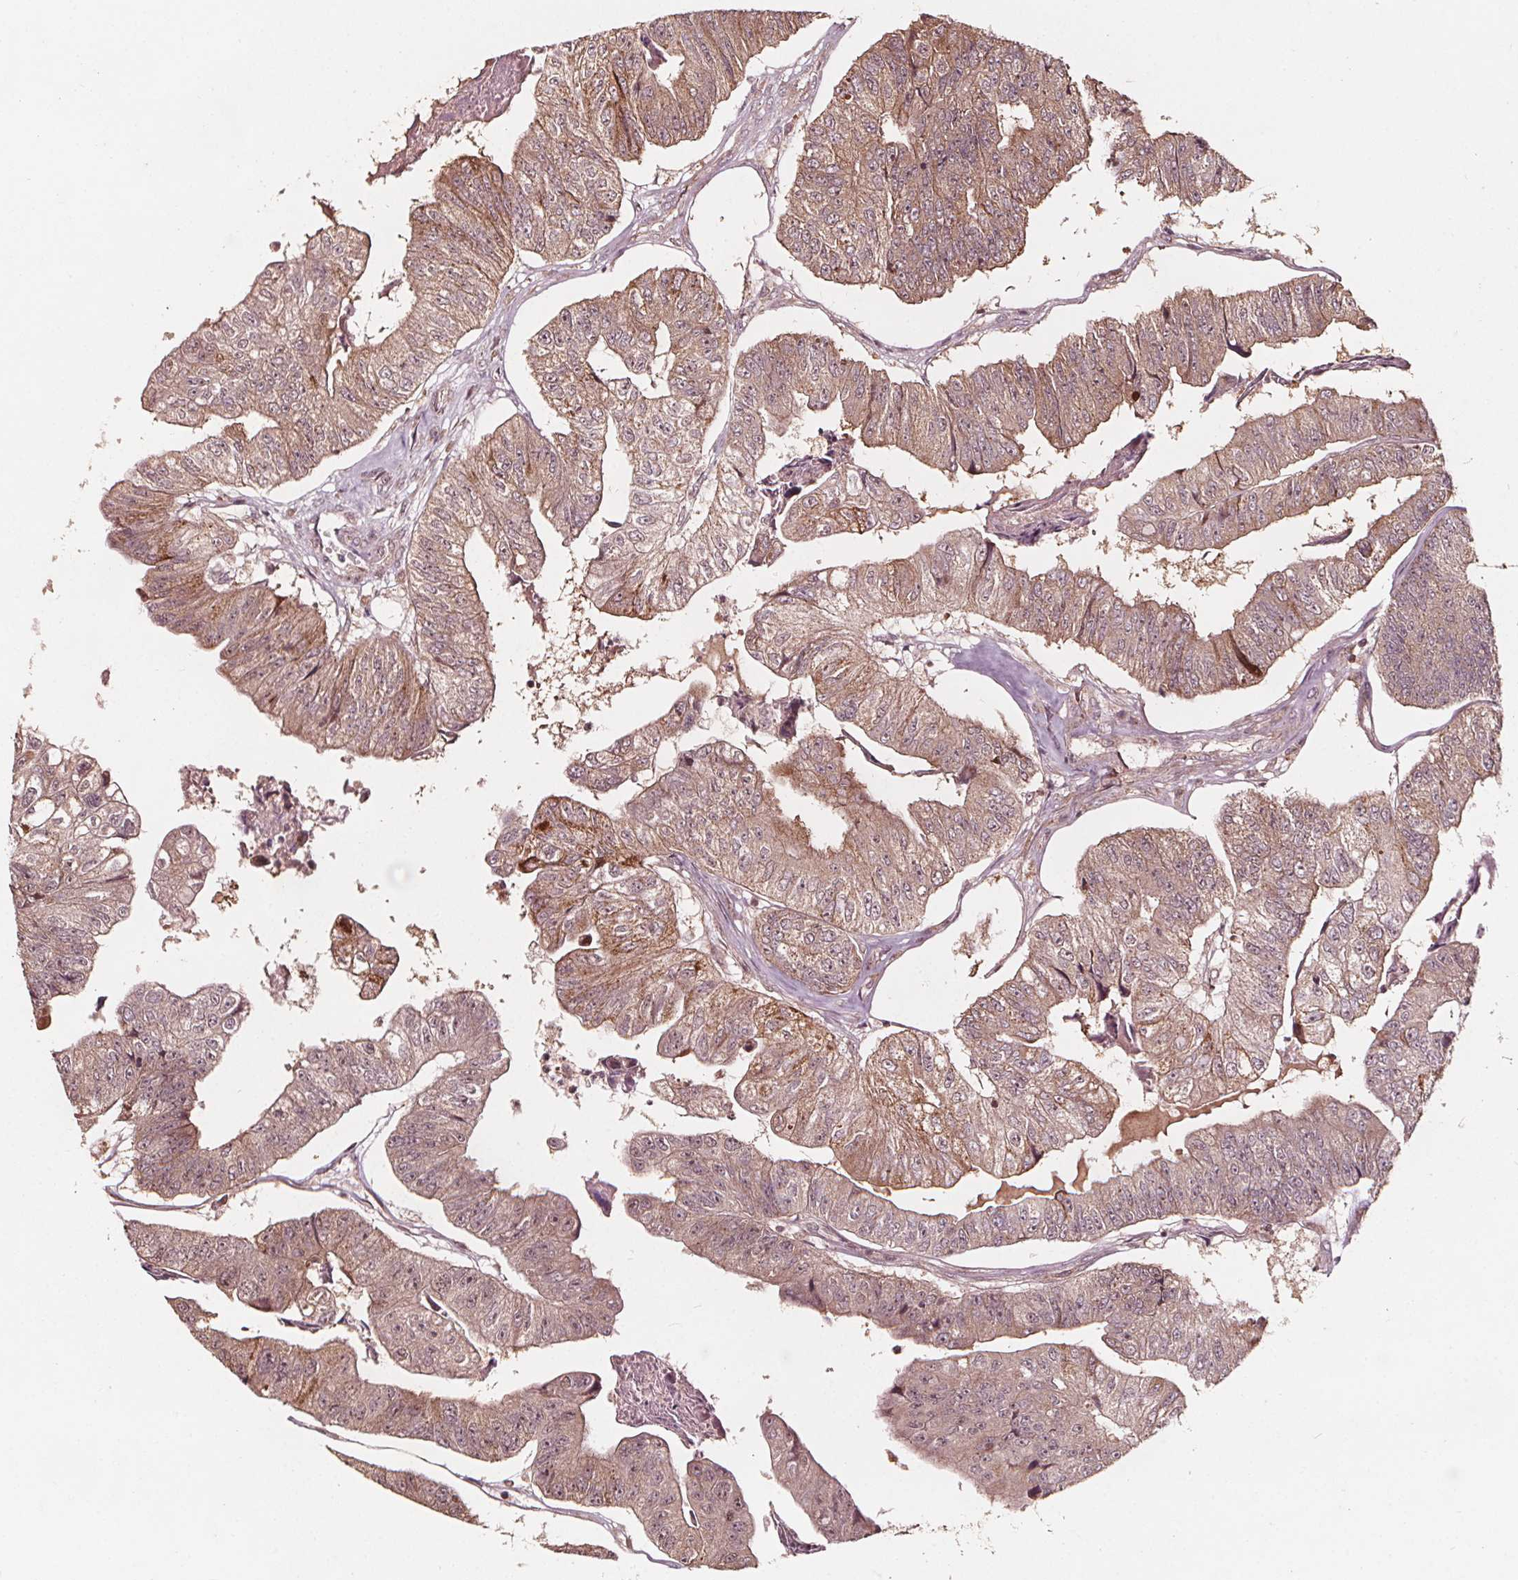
{"staining": {"intensity": "moderate", "quantity": ">75%", "location": "cytoplasmic/membranous"}, "tissue": "colorectal cancer", "cell_type": "Tumor cells", "image_type": "cancer", "snomed": [{"axis": "morphology", "description": "Adenocarcinoma, NOS"}, {"axis": "topography", "description": "Colon"}], "caption": "This is an image of IHC staining of adenocarcinoma (colorectal), which shows moderate expression in the cytoplasmic/membranous of tumor cells.", "gene": "AIP", "patient": {"sex": "female", "age": 67}}